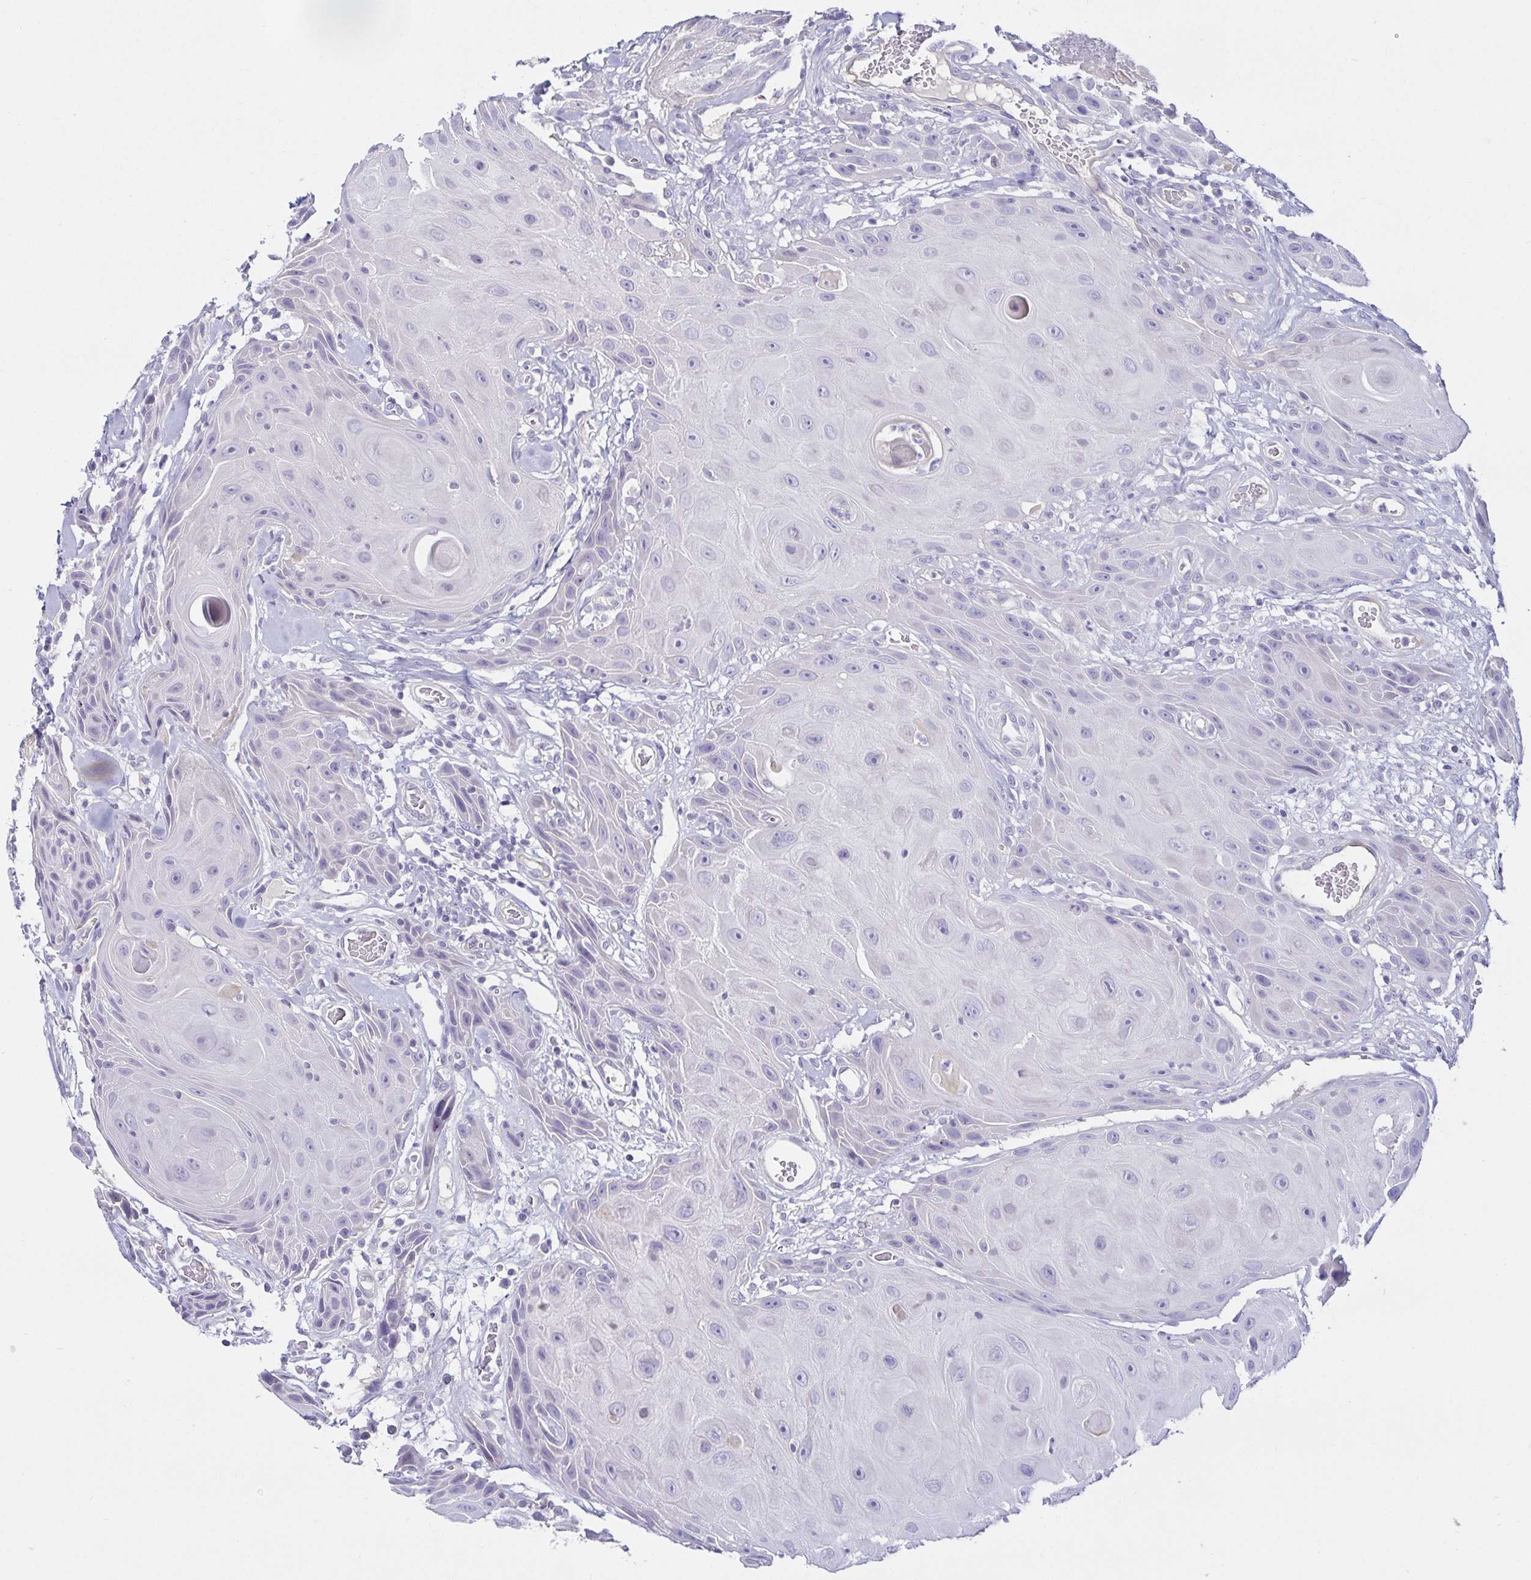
{"staining": {"intensity": "negative", "quantity": "none", "location": "none"}, "tissue": "head and neck cancer", "cell_type": "Tumor cells", "image_type": "cancer", "snomed": [{"axis": "morphology", "description": "Squamous cell carcinoma, NOS"}, {"axis": "topography", "description": "Oral tissue"}, {"axis": "topography", "description": "Head-Neck"}], "caption": "Immunohistochemical staining of human squamous cell carcinoma (head and neck) shows no significant staining in tumor cells.", "gene": "SPAG4", "patient": {"sex": "male", "age": 49}}